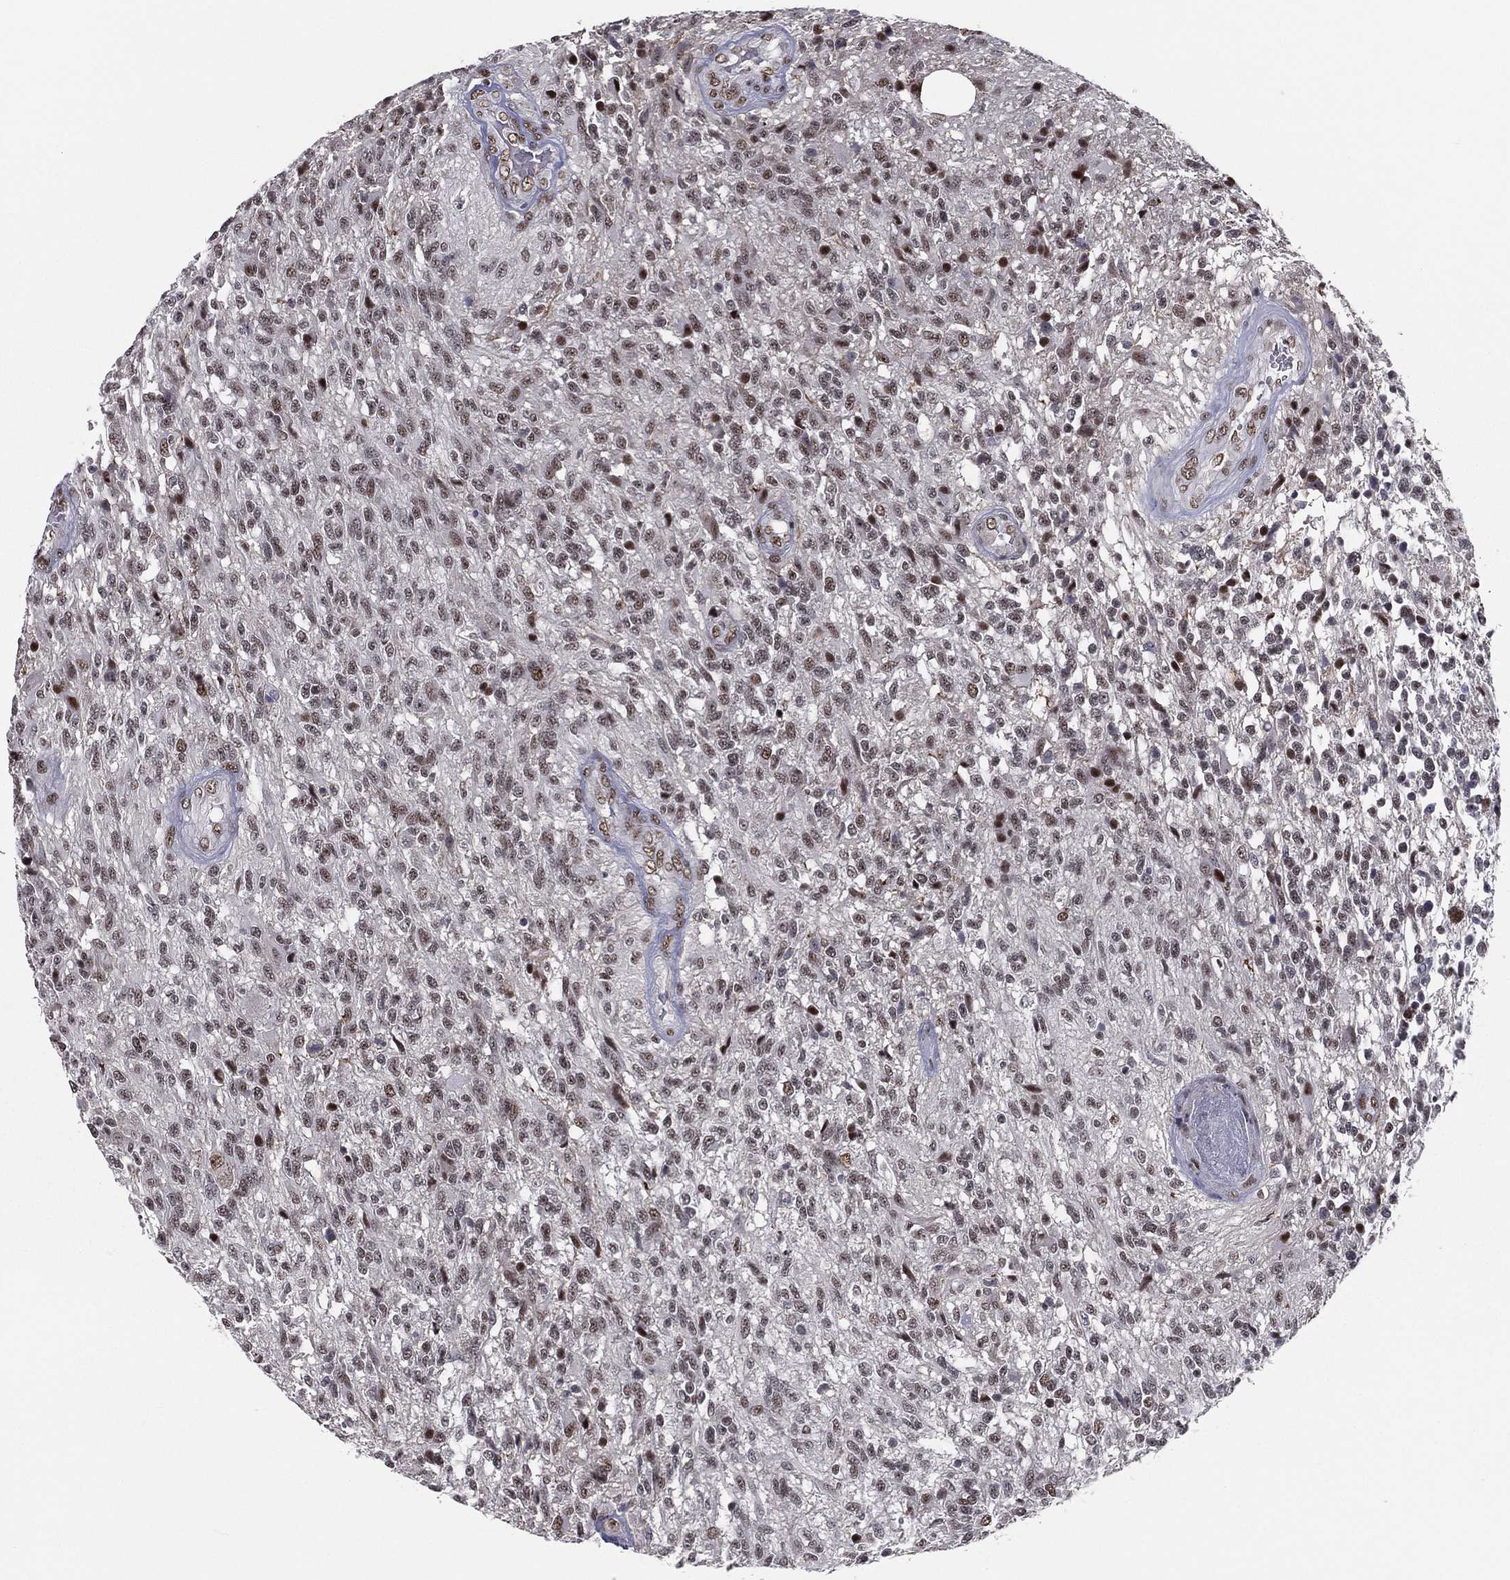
{"staining": {"intensity": "strong", "quantity": "<25%", "location": "nuclear"}, "tissue": "glioma", "cell_type": "Tumor cells", "image_type": "cancer", "snomed": [{"axis": "morphology", "description": "Glioma, malignant, High grade"}, {"axis": "topography", "description": "Brain"}], "caption": "This image demonstrates immunohistochemistry (IHC) staining of malignant high-grade glioma, with medium strong nuclear staining in approximately <25% of tumor cells.", "gene": "GPALPP1", "patient": {"sex": "male", "age": 56}}